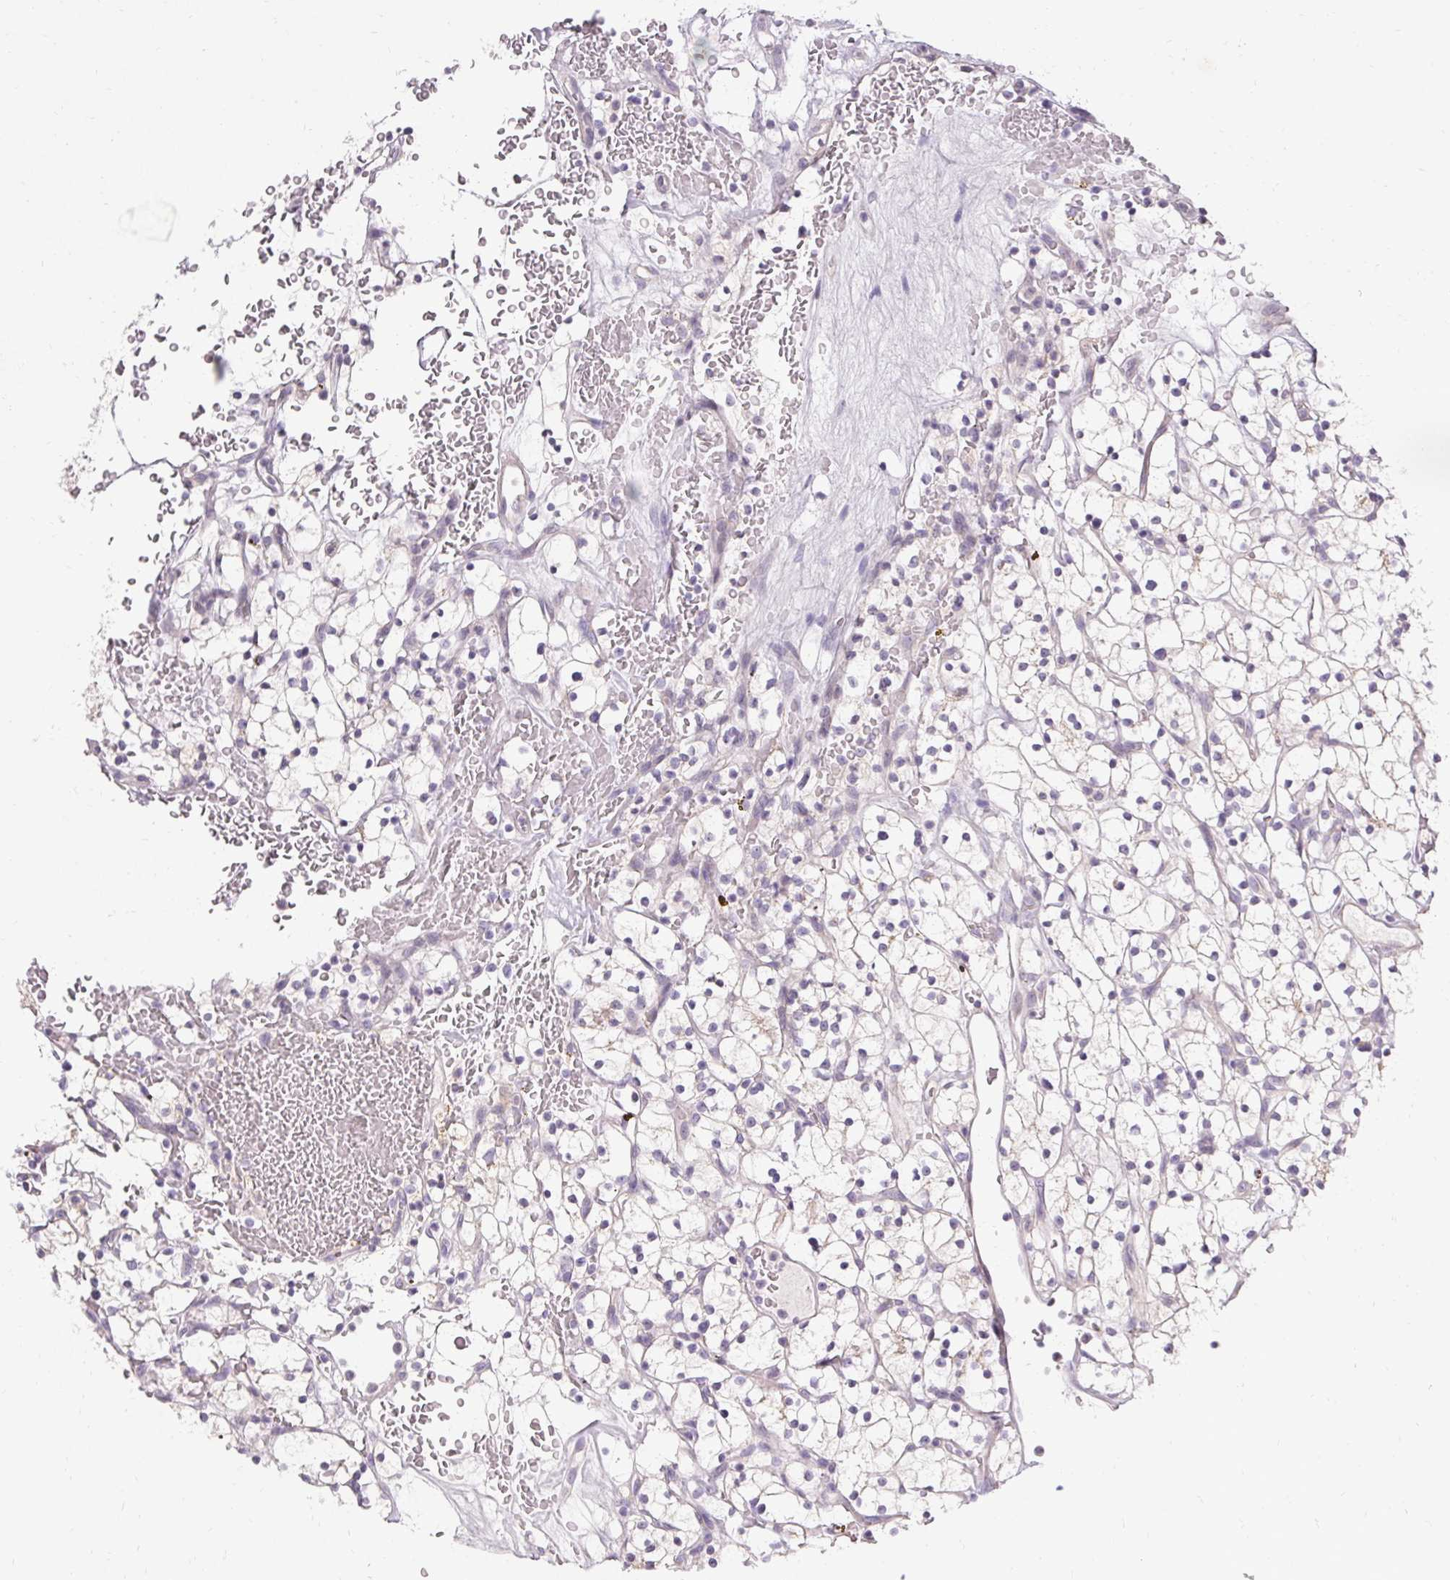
{"staining": {"intensity": "negative", "quantity": "none", "location": "none"}, "tissue": "renal cancer", "cell_type": "Tumor cells", "image_type": "cancer", "snomed": [{"axis": "morphology", "description": "Adenocarcinoma, NOS"}, {"axis": "topography", "description": "Kidney"}], "caption": "Image shows no protein positivity in tumor cells of renal adenocarcinoma tissue. (Immunohistochemistry, brightfield microscopy, high magnification).", "gene": "HSD17B3", "patient": {"sex": "female", "age": 64}}